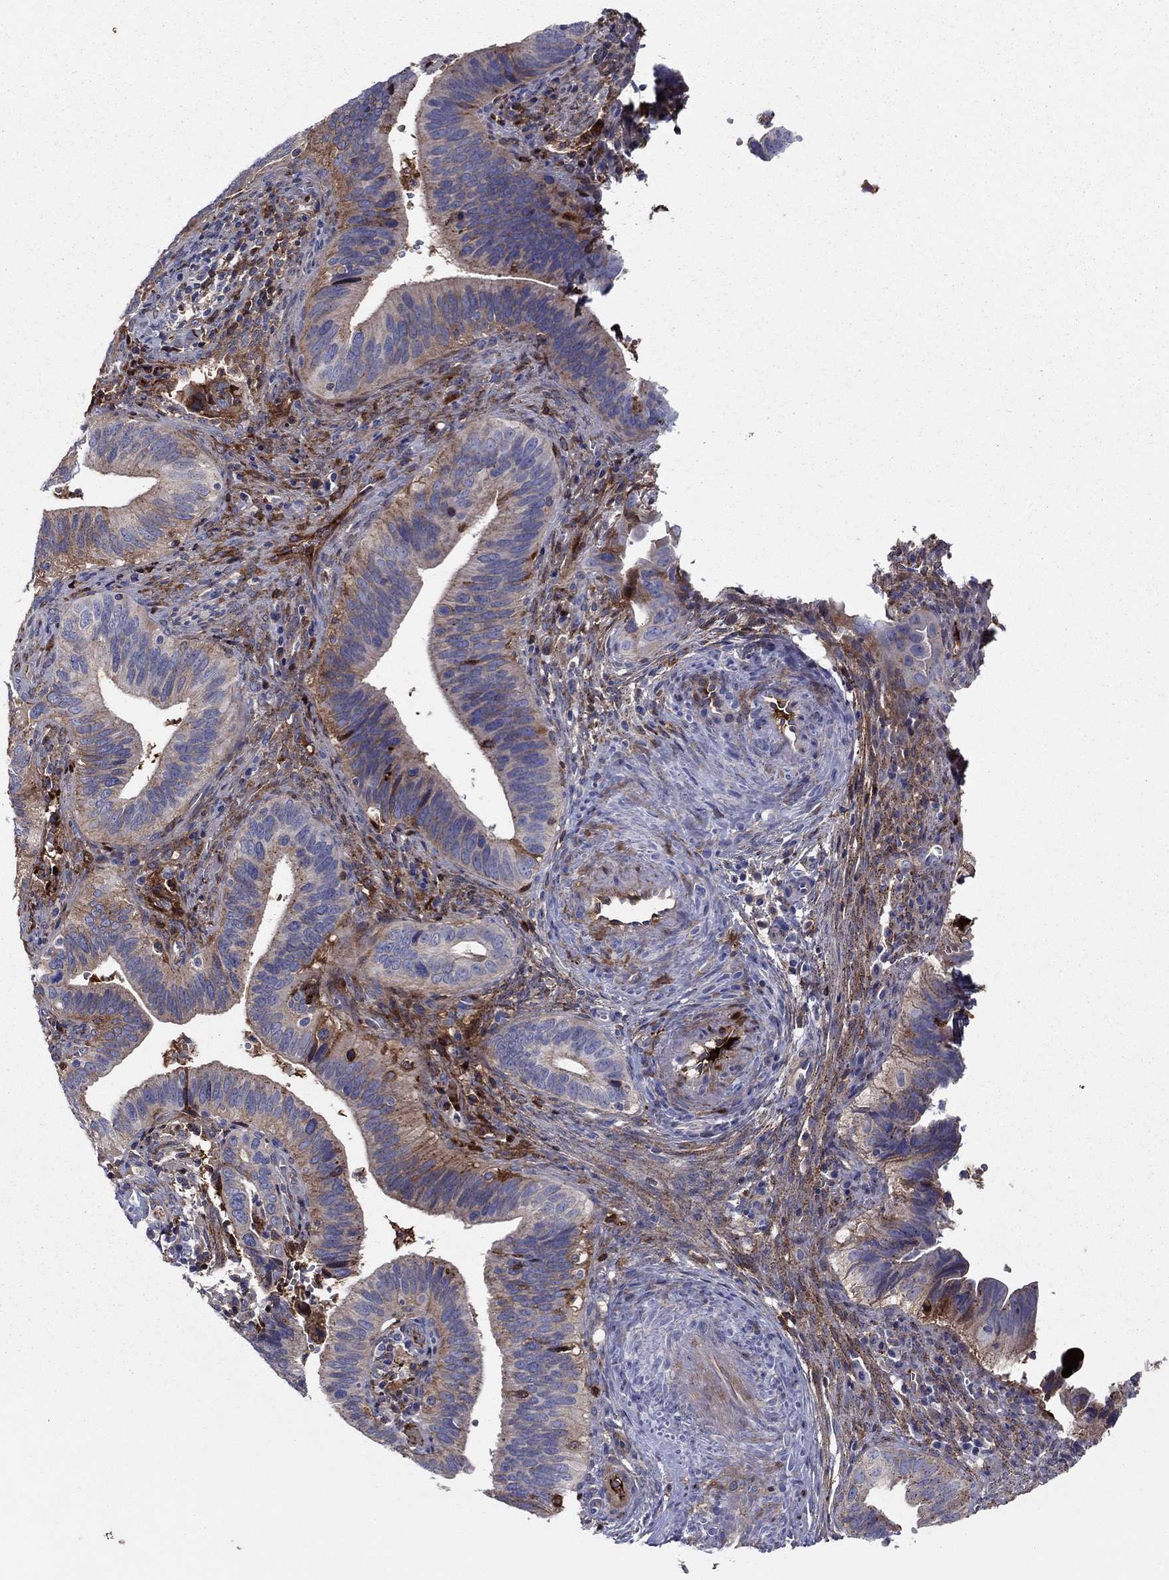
{"staining": {"intensity": "moderate", "quantity": "<25%", "location": "cytoplasmic/membranous"}, "tissue": "cervical cancer", "cell_type": "Tumor cells", "image_type": "cancer", "snomed": [{"axis": "morphology", "description": "Adenocarcinoma, NOS"}, {"axis": "topography", "description": "Cervix"}], "caption": "Immunohistochemical staining of human cervical cancer exhibits moderate cytoplasmic/membranous protein expression in approximately <25% of tumor cells.", "gene": "HPX", "patient": {"sex": "female", "age": 42}}